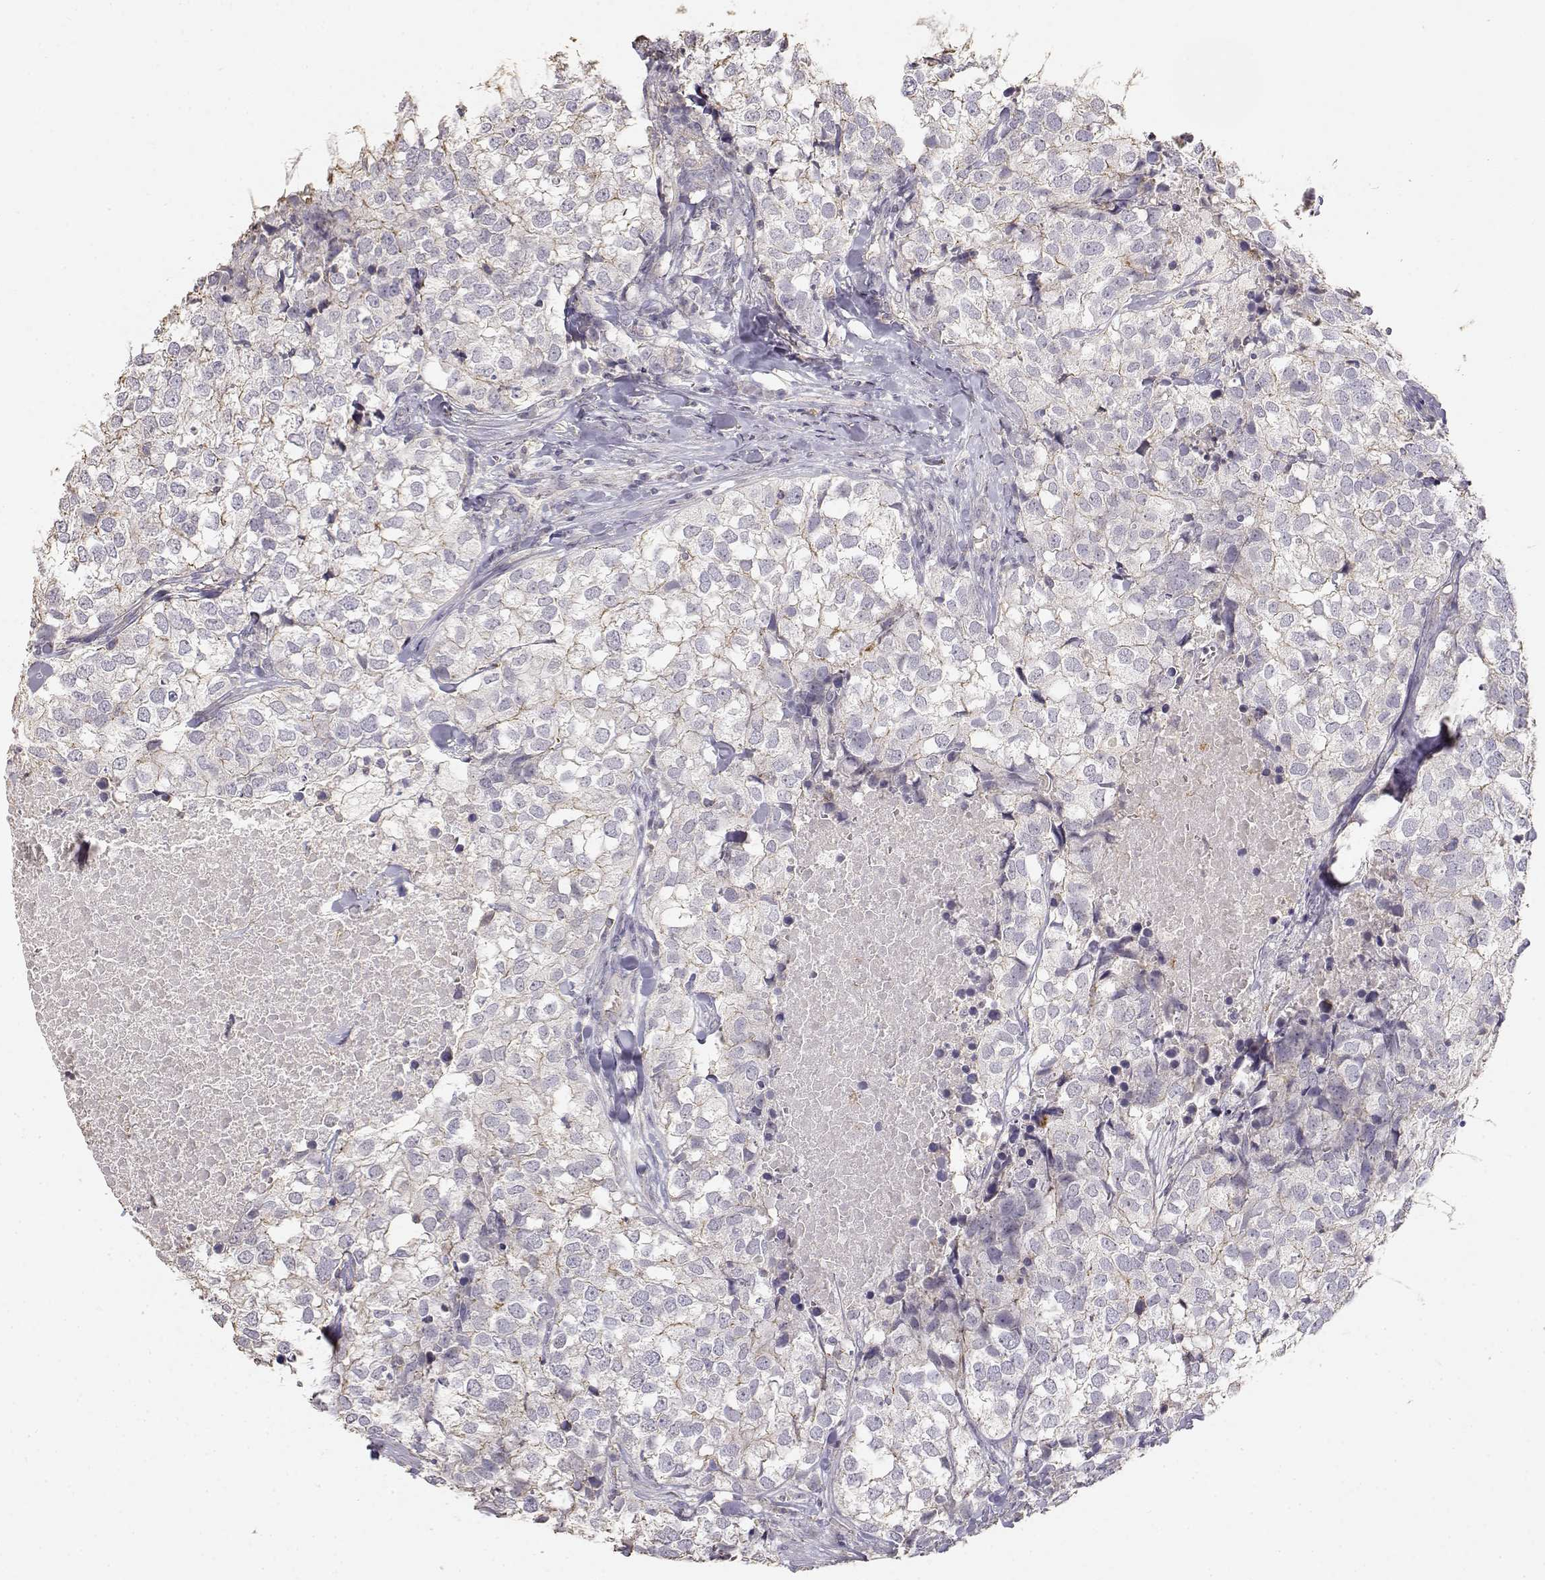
{"staining": {"intensity": "weak", "quantity": "<25%", "location": "cytoplasmic/membranous"}, "tissue": "breast cancer", "cell_type": "Tumor cells", "image_type": "cancer", "snomed": [{"axis": "morphology", "description": "Duct carcinoma"}, {"axis": "topography", "description": "Breast"}], "caption": "High power microscopy histopathology image of an immunohistochemistry (IHC) image of breast cancer (infiltrating ductal carcinoma), revealing no significant expression in tumor cells.", "gene": "TNFRSF10C", "patient": {"sex": "female", "age": 30}}